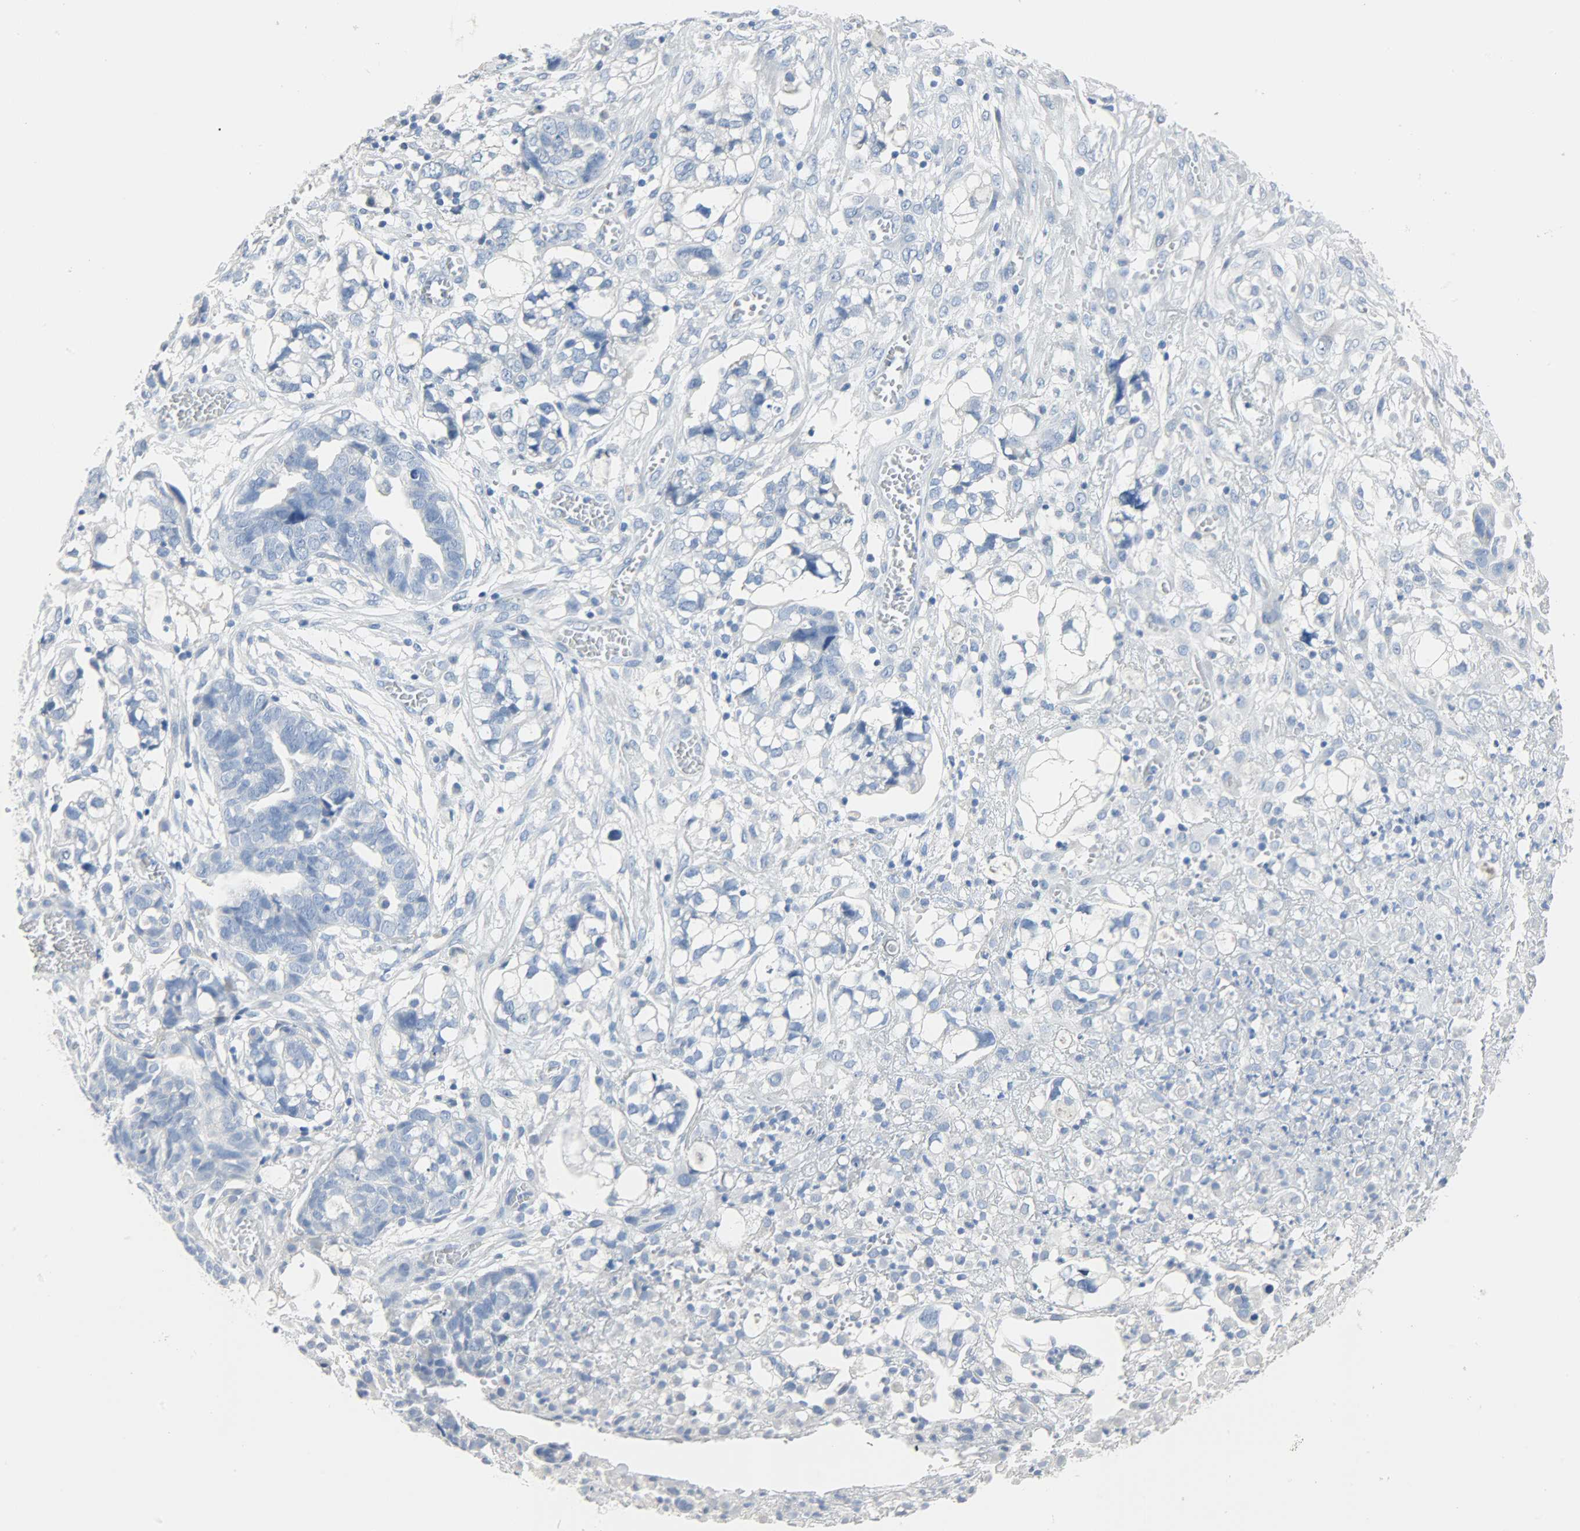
{"staining": {"intensity": "negative", "quantity": "none", "location": "none"}, "tissue": "ovarian cancer", "cell_type": "Tumor cells", "image_type": "cancer", "snomed": [{"axis": "morphology", "description": "Normal tissue, NOS"}, {"axis": "morphology", "description": "Cystadenocarcinoma, serous, NOS"}, {"axis": "topography", "description": "Fallopian tube"}, {"axis": "topography", "description": "Ovary"}], "caption": "Ovarian cancer (serous cystadenocarcinoma) stained for a protein using immunohistochemistry shows no expression tumor cells.", "gene": "CA3", "patient": {"sex": "female", "age": 56}}